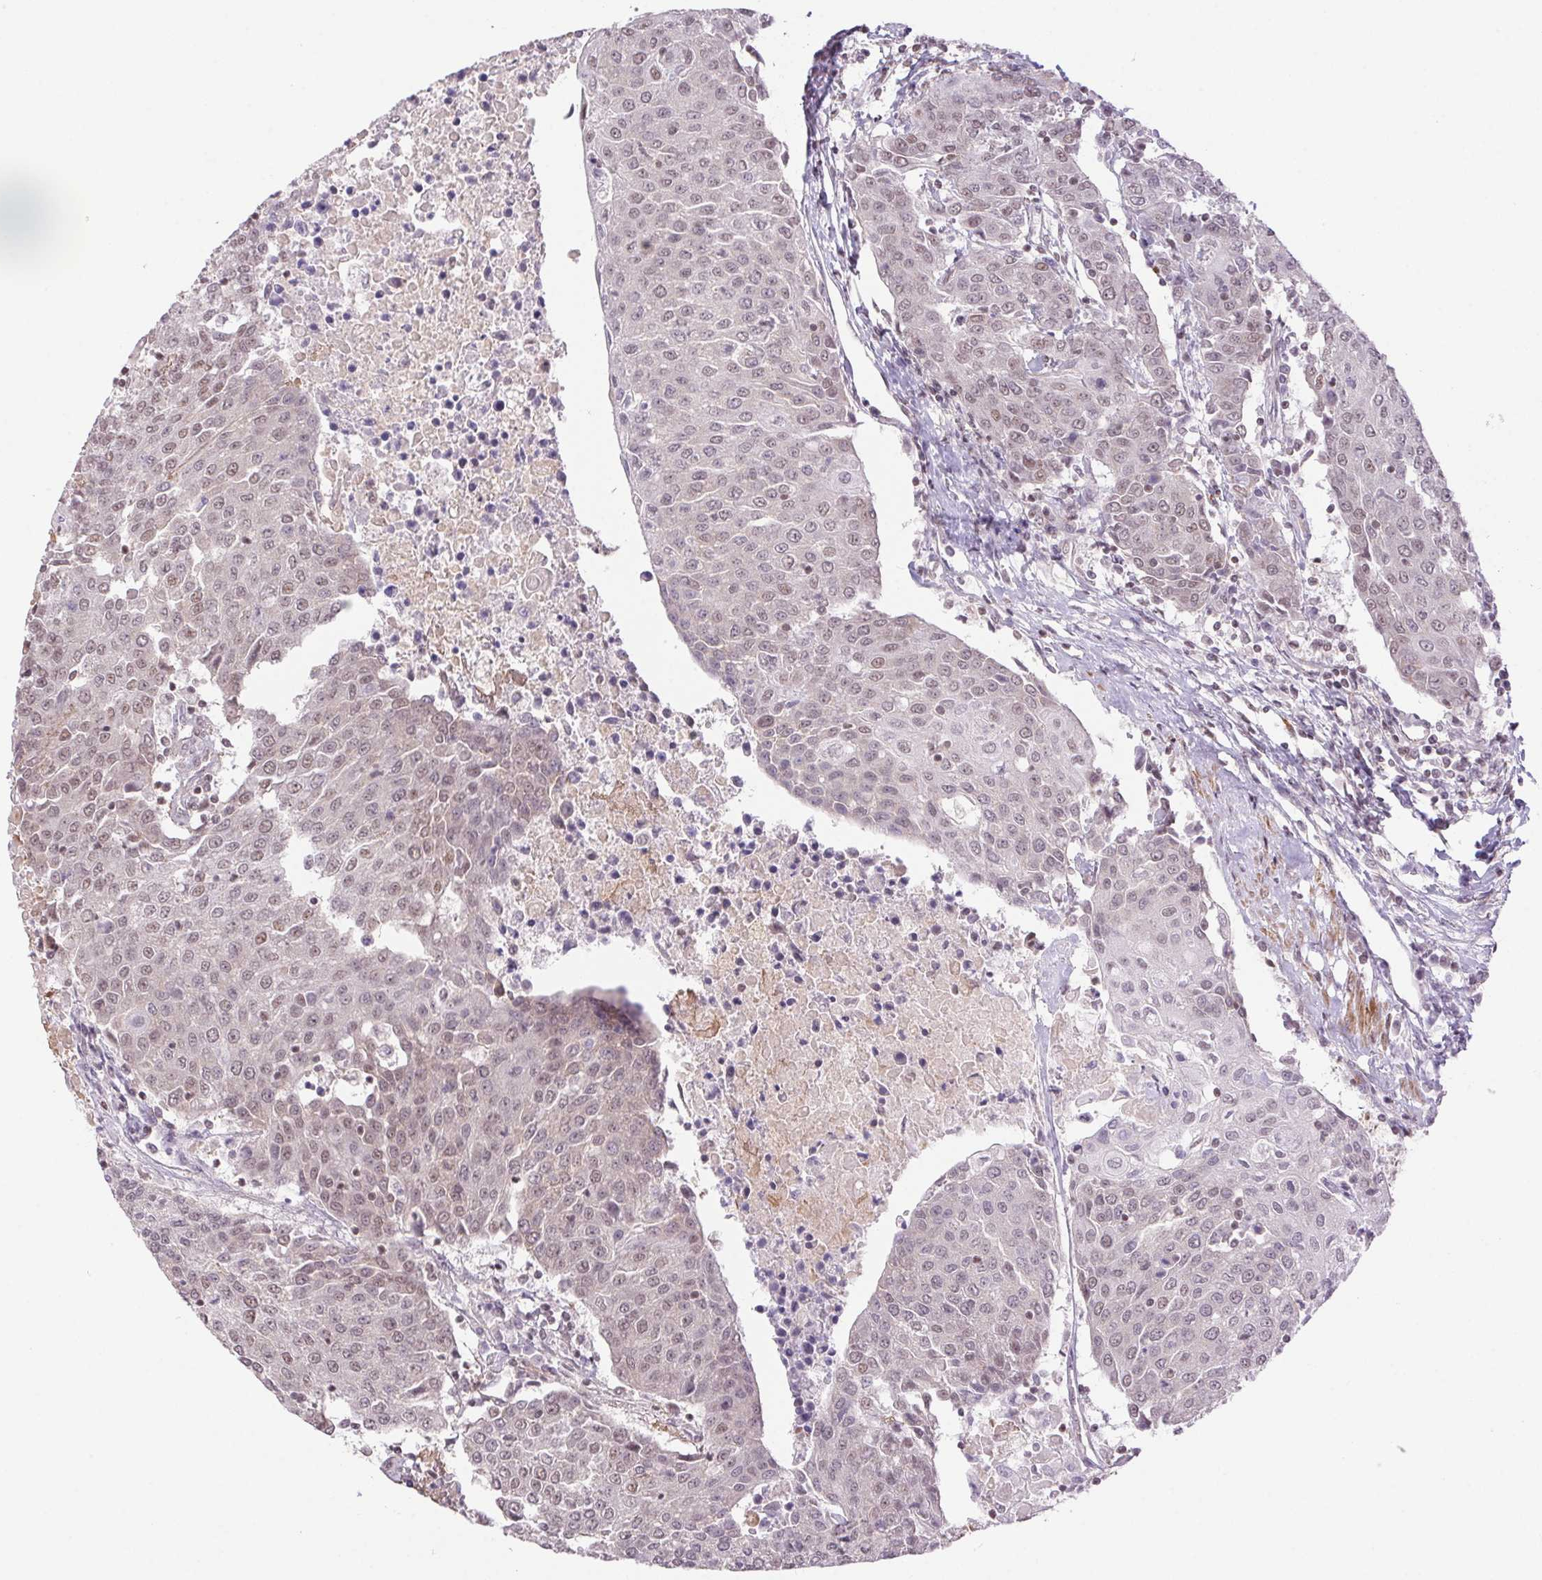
{"staining": {"intensity": "weak", "quantity": ">75%", "location": "nuclear"}, "tissue": "urothelial cancer", "cell_type": "Tumor cells", "image_type": "cancer", "snomed": [{"axis": "morphology", "description": "Urothelial carcinoma, High grade"}, {"axis": "topography", "description": "Urinary bladder"}], "caption": "Tumor cells reveal low levels of weak nuclear expression in about >75% of cells in human urothelial cancer.", "gene": "DDX17", "patient": {"sex": "female", "age": 85}}